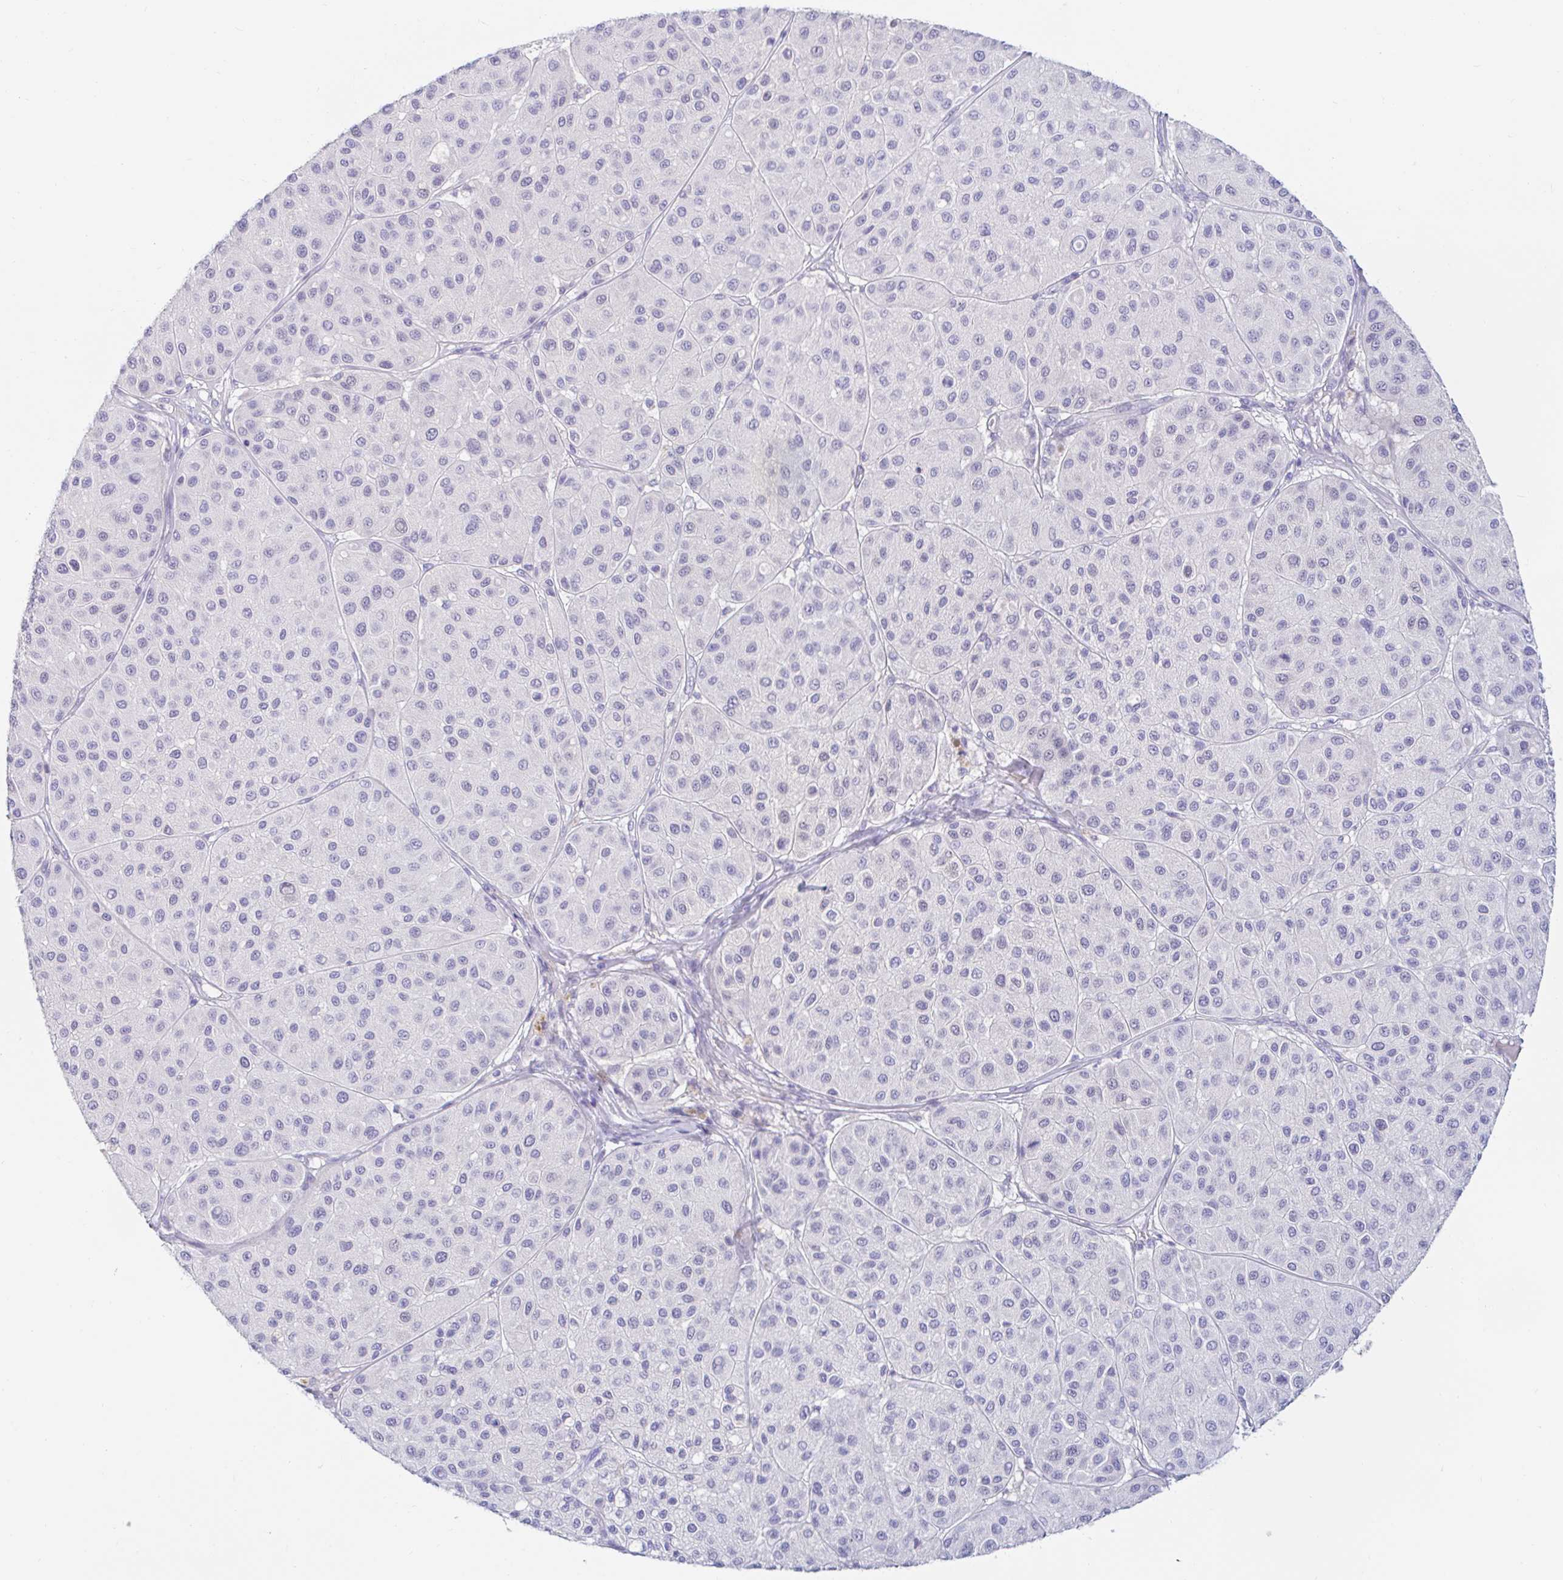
{"staining": {"intensity": "negative", "quantity": "none", "location": "none"}, "tissue": "melanoma", "cell_type": "Tumor cells", "image_type": "cancer", "snomed": [{"axis": "morphology", "description": "Malignant melanoma, Metastatic site"}, {"axis": "topography", "description": "Smooth muscle"}], "caption": "Immunohistochemistry image of melanoma stained for a protein (brown), which displays no positivity in tumor cells.", "gene": "TEX44", "patient": {"sex": "male", "age": 41}}